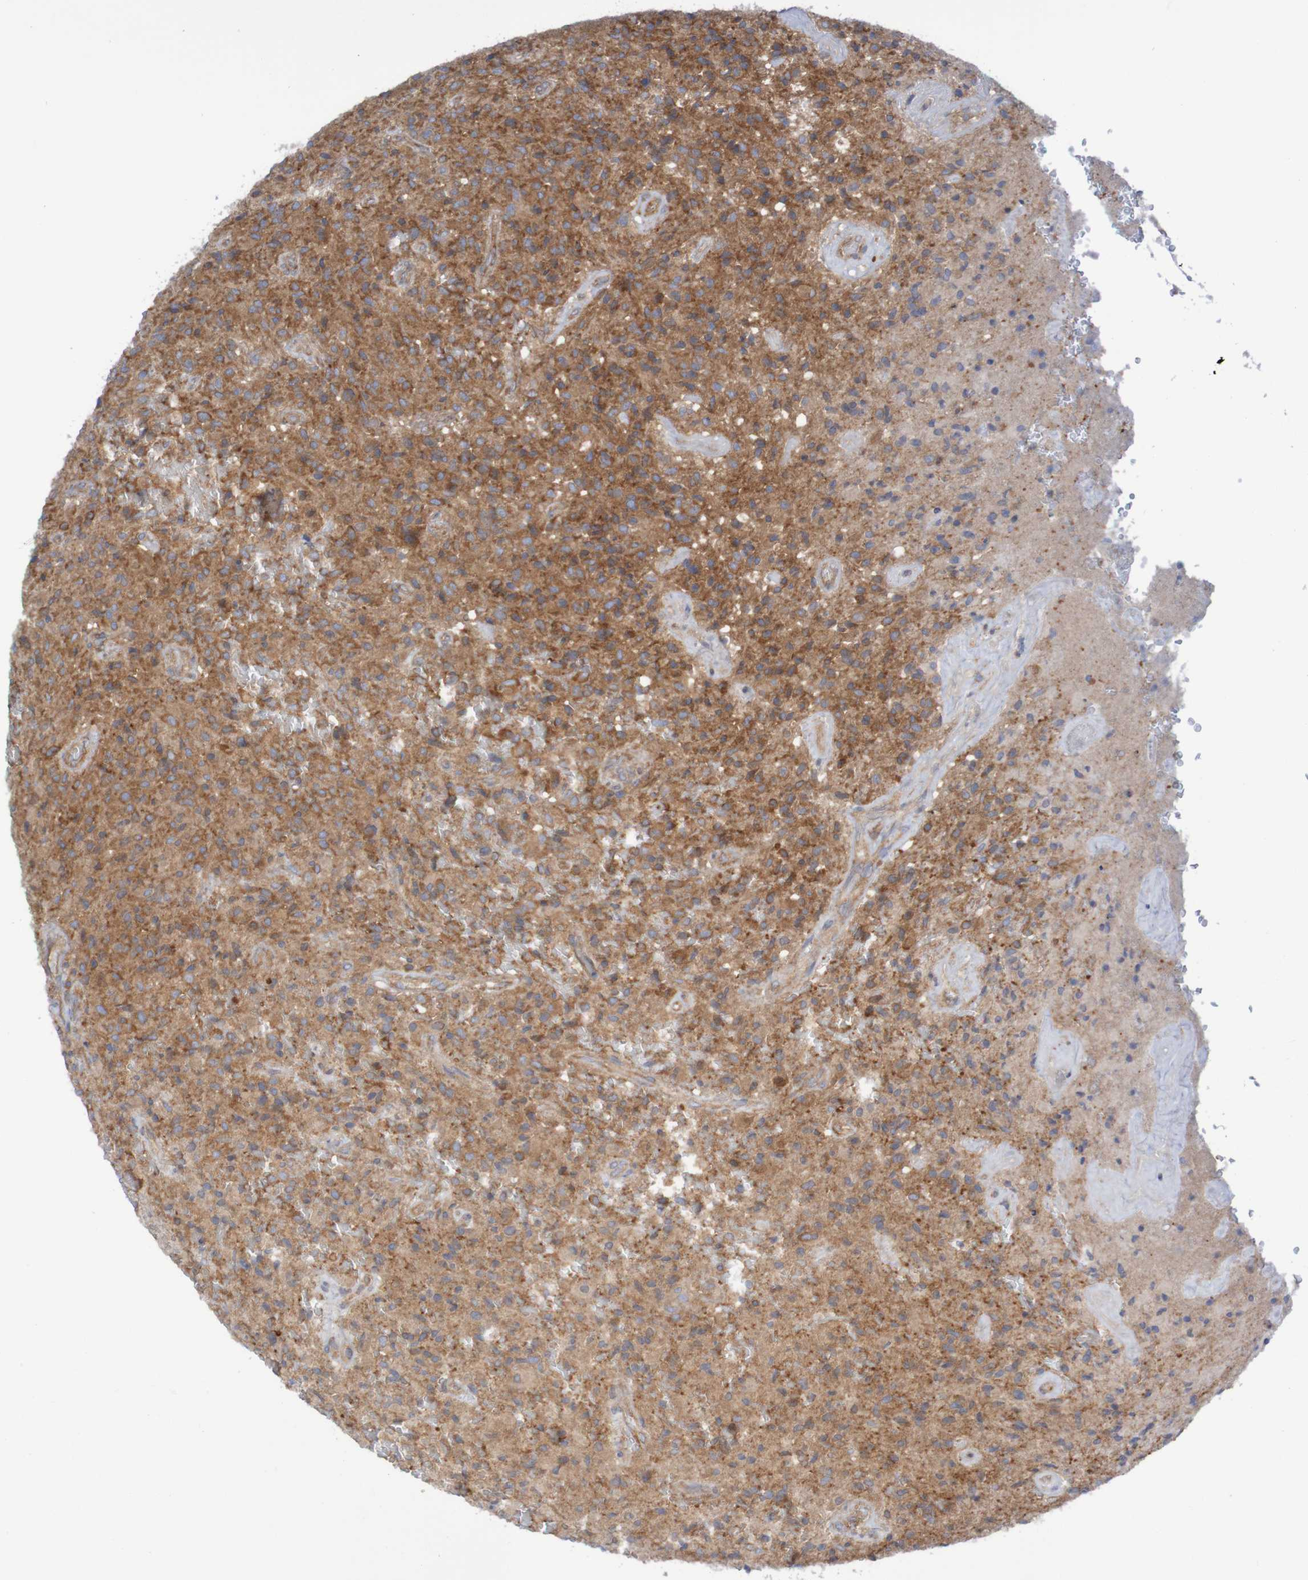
{"staining": {"intensity": "moderate", "quantity": ">75%", "location": "cytoplasmic/membranous"}, "tissue": "glioma", "cell_type": "Tumor cells", "image_type": "cancer", "snomed": [{"axis": "morphology", "description": "Glioma, malignant, High grade"}, {"axis": "topography", "description": "Brain"}], "caption": "Malignant glioma (high-grade) stained for a protein demonstrates moderate cytoplasmic/membranous positivity in tumor cells.", "gene": "LRRC47", "patient": {"sex": "male", "age": 71}}